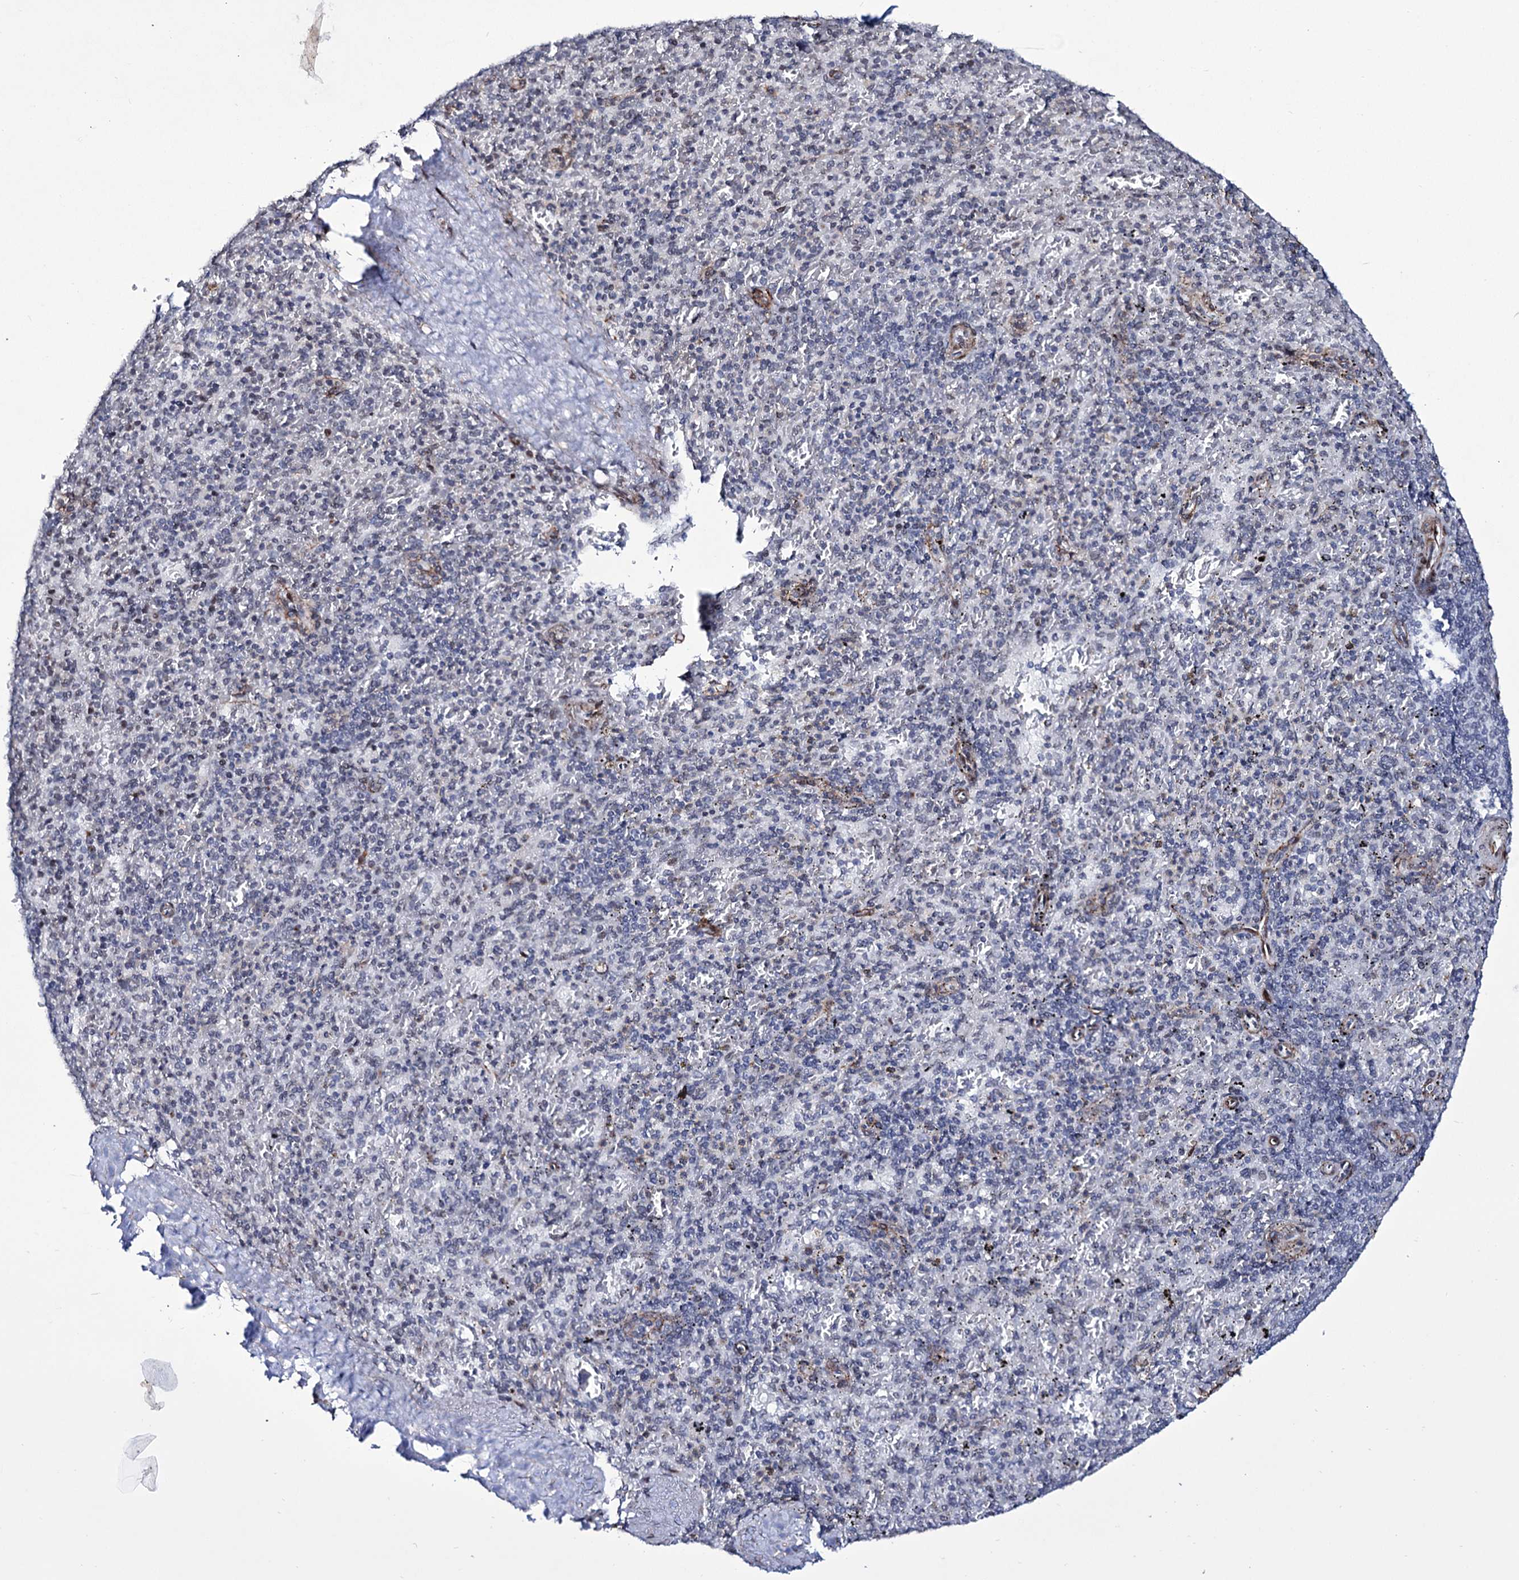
{"staining": {"intensity": "moderate", "quantity": "<25%", "location": "nuclear"}, "tissue": "spleen", "cell_type": "Cells in red pulp", "image_type": "normal", "snomed": [{"axis": "morphology", "description": "Normal tissue, NOS"}, {"axis": "topography", "description": "Spleen"}], "caption": "Brown immunohistochemical staining in unremarkable human spleen exhibits moderate nuclear positivity in approximately <25% of cells in red pulp. Nuclei are stained in blue.", "gene": "ZC3H12C", "patient": {"sex": "male", "age": 82}}